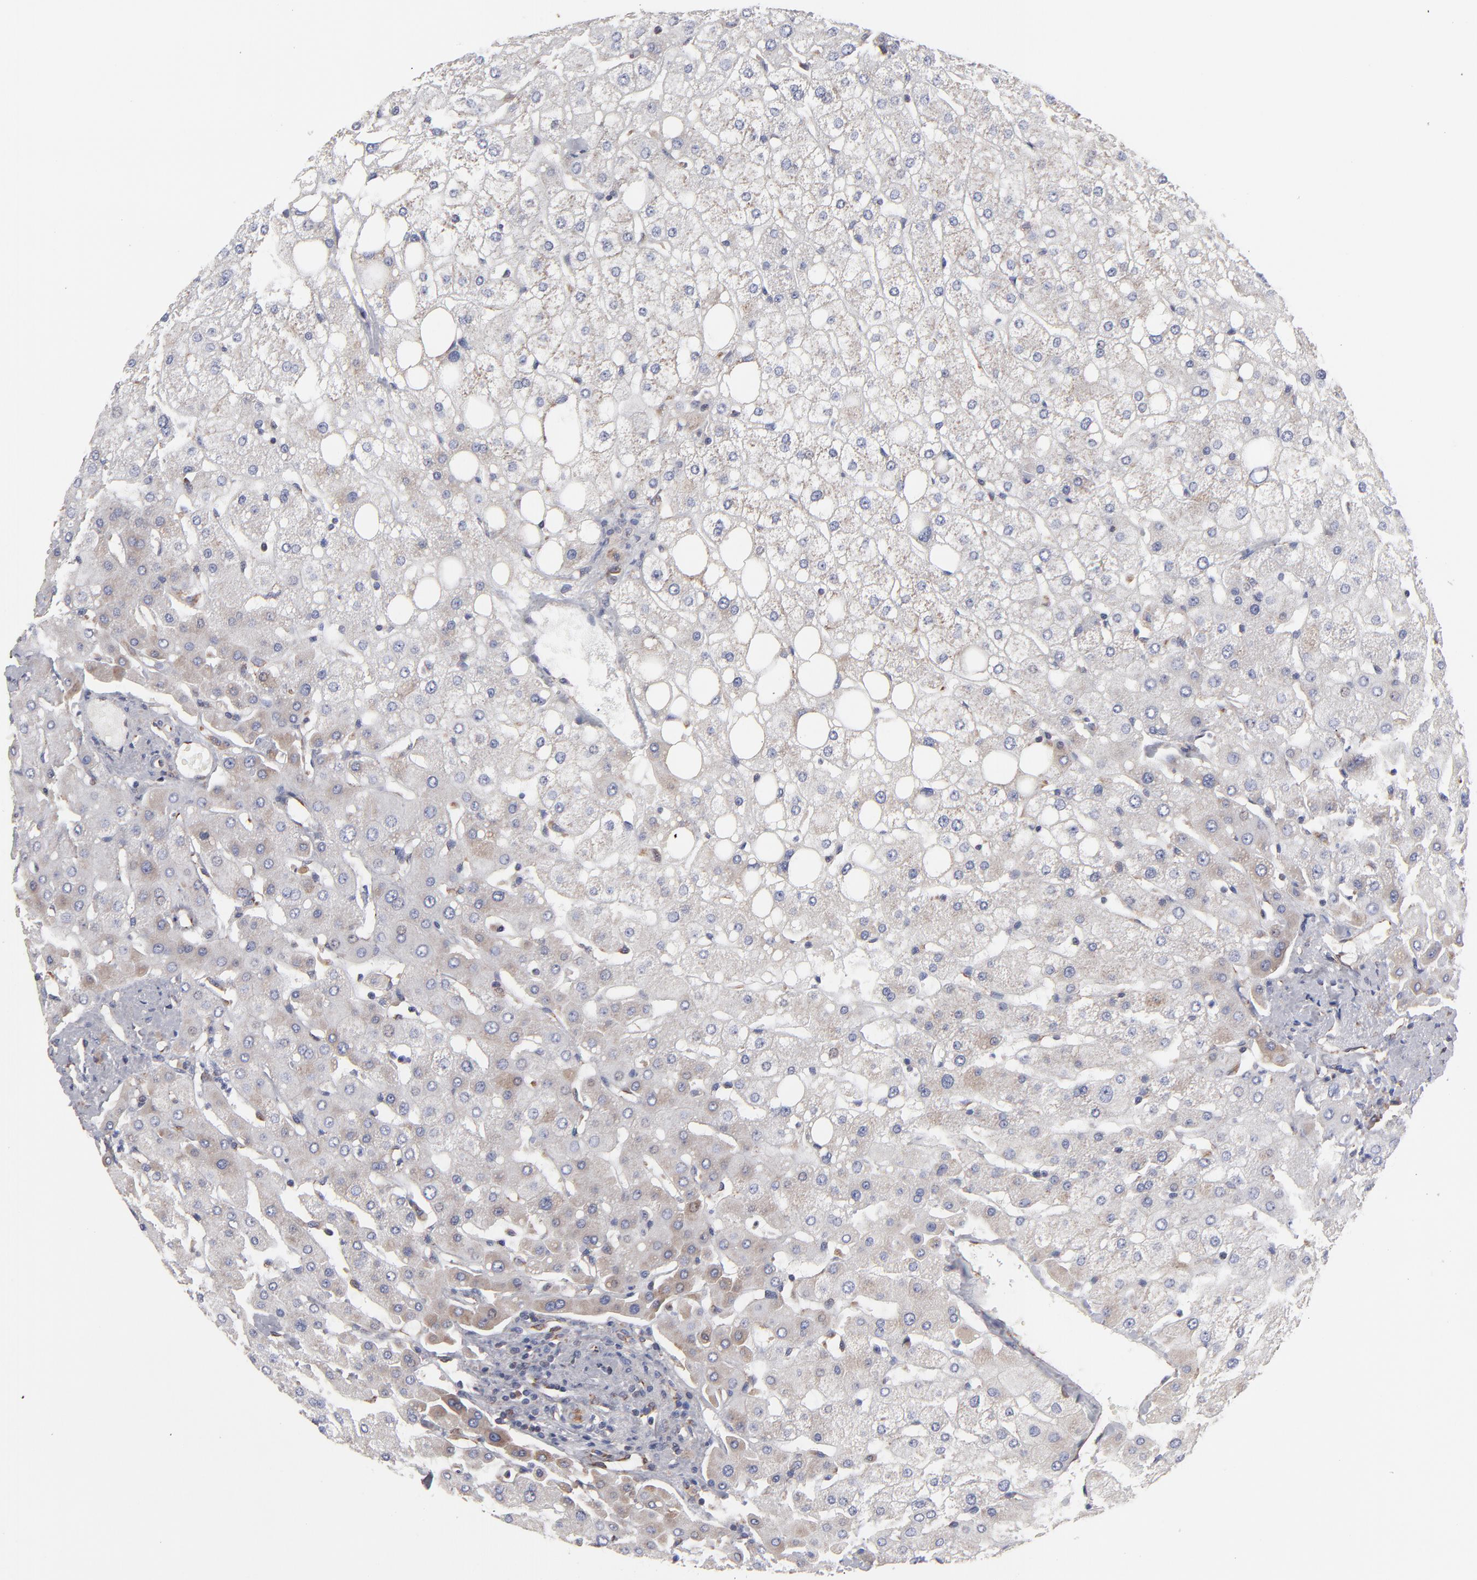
{"staining": {"intensity": "moderate", "quantity": ">75%", "location": "cytoplasmic/membranous"}, "tissue": "liver", "cell_type": "Cholangiocytes", "image_type": "normal", "snomed": [{"axis": "morphology", "description": "Normal tissue, NOS"}, {"axis": "topography", "description": "Liver"}], "caption": "Moderate cytoplasmic/membranous expression is identified in about >75% of cholangiocytes in normal liver. Using DAB (brown) and hematoxylin (blue) stains, captured at high magnification using brightfield microscopy.", "gene": "KTN1", "patient": {"sex": "male", "age": 35}}